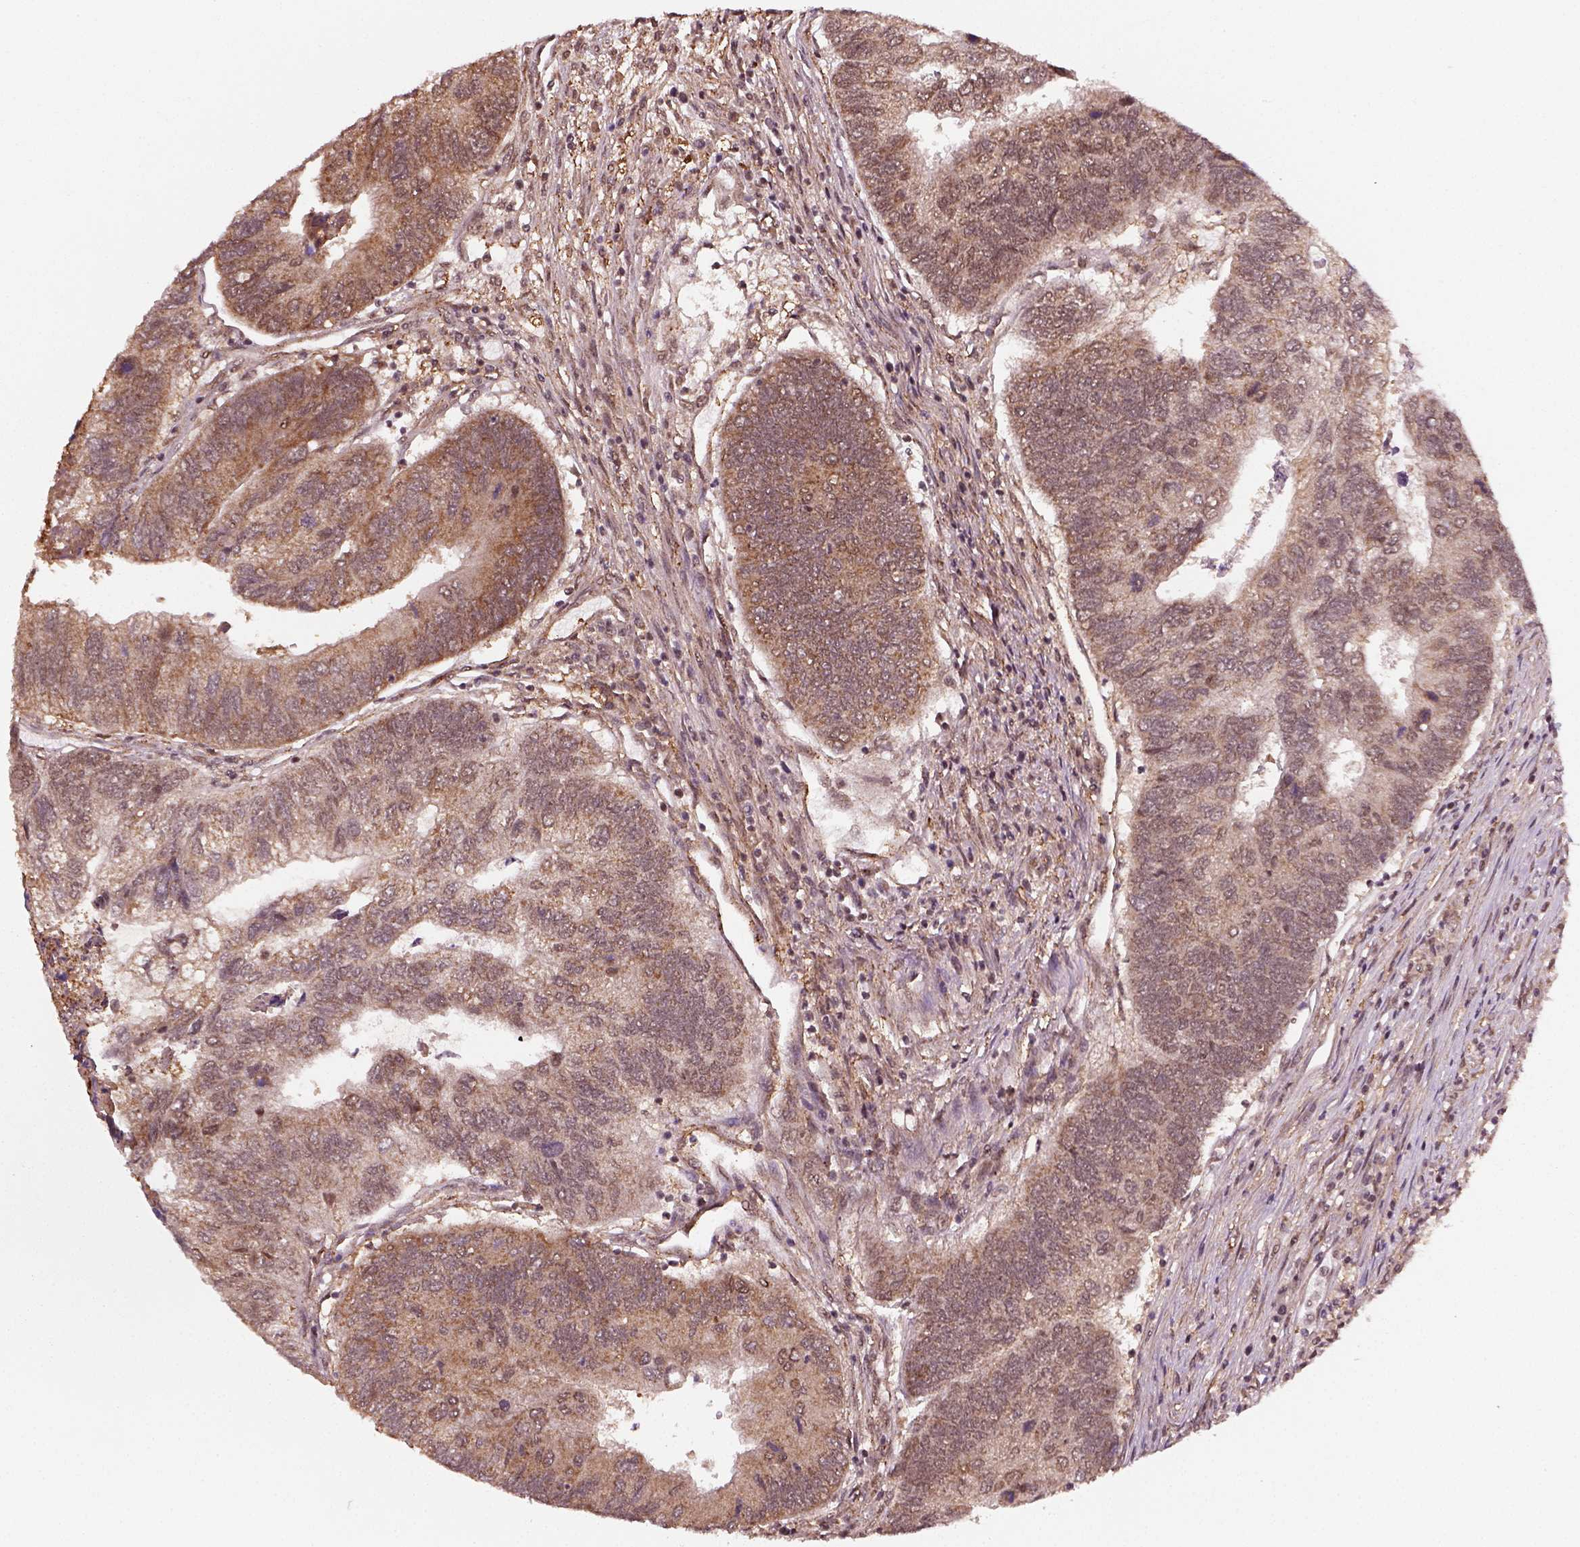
{"staining": {"intensity": "moderate", "quantity": ">75%", "location": "cytoplasmic/membranous"}, "tissue": "colorectal cancer", "cell_type": "Tumor cells", "image_type": "cancer", "snomed": [{"axis": "morphology", "description": "Adenocarcinoma, NOS"}, {"axis": "topography", "description": "Colon"}], "caption": "Tumor cells reveal moderate cytoplasmic/membranous staining in about >75% of cells in adenocarcinoma (colorectal). Nuclei are stained in blue.", "gene": "NUDT9", "patient": {"sex": "female", "age": 67}}